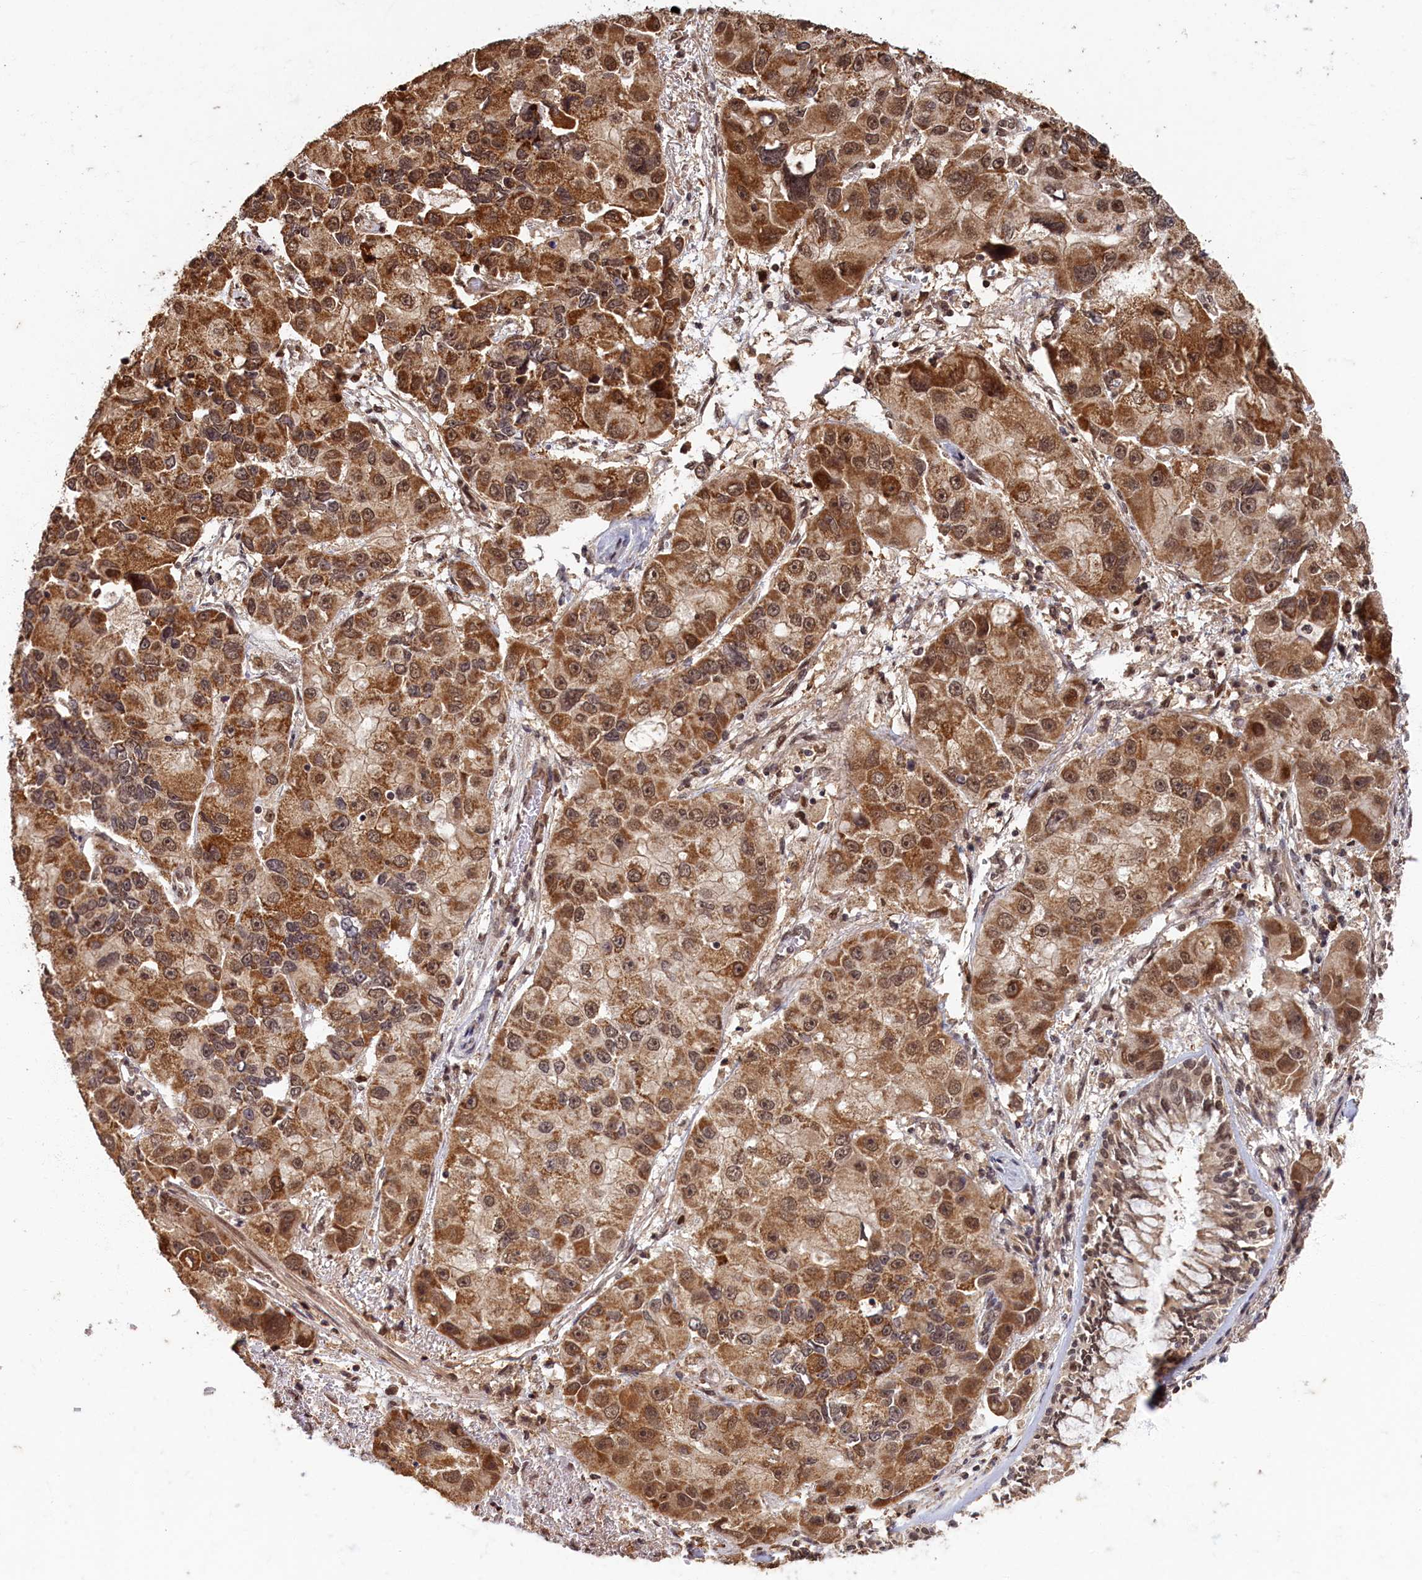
{"staining": {"intensity": "strong", "quantity": ">75%", "location": "cytoplasmic/membranous"}, "tissue": "lung cancer", "cell_type": "Tumor cells", "image_type": "cancer", "snomed": [{"axis": "morphology", "description": "Adenocarcinoma, NOS"}, {"axis": "topography", "description": "Lung"}], "caption": "The photomicrograph reveals a brown stain indicating the presence of a protein in the cytoplasmic/membranous of tumor cells in lung adenocarcinoma.", "gene": "BRCA1", "patient": {"sex": "female", "age": 54}}